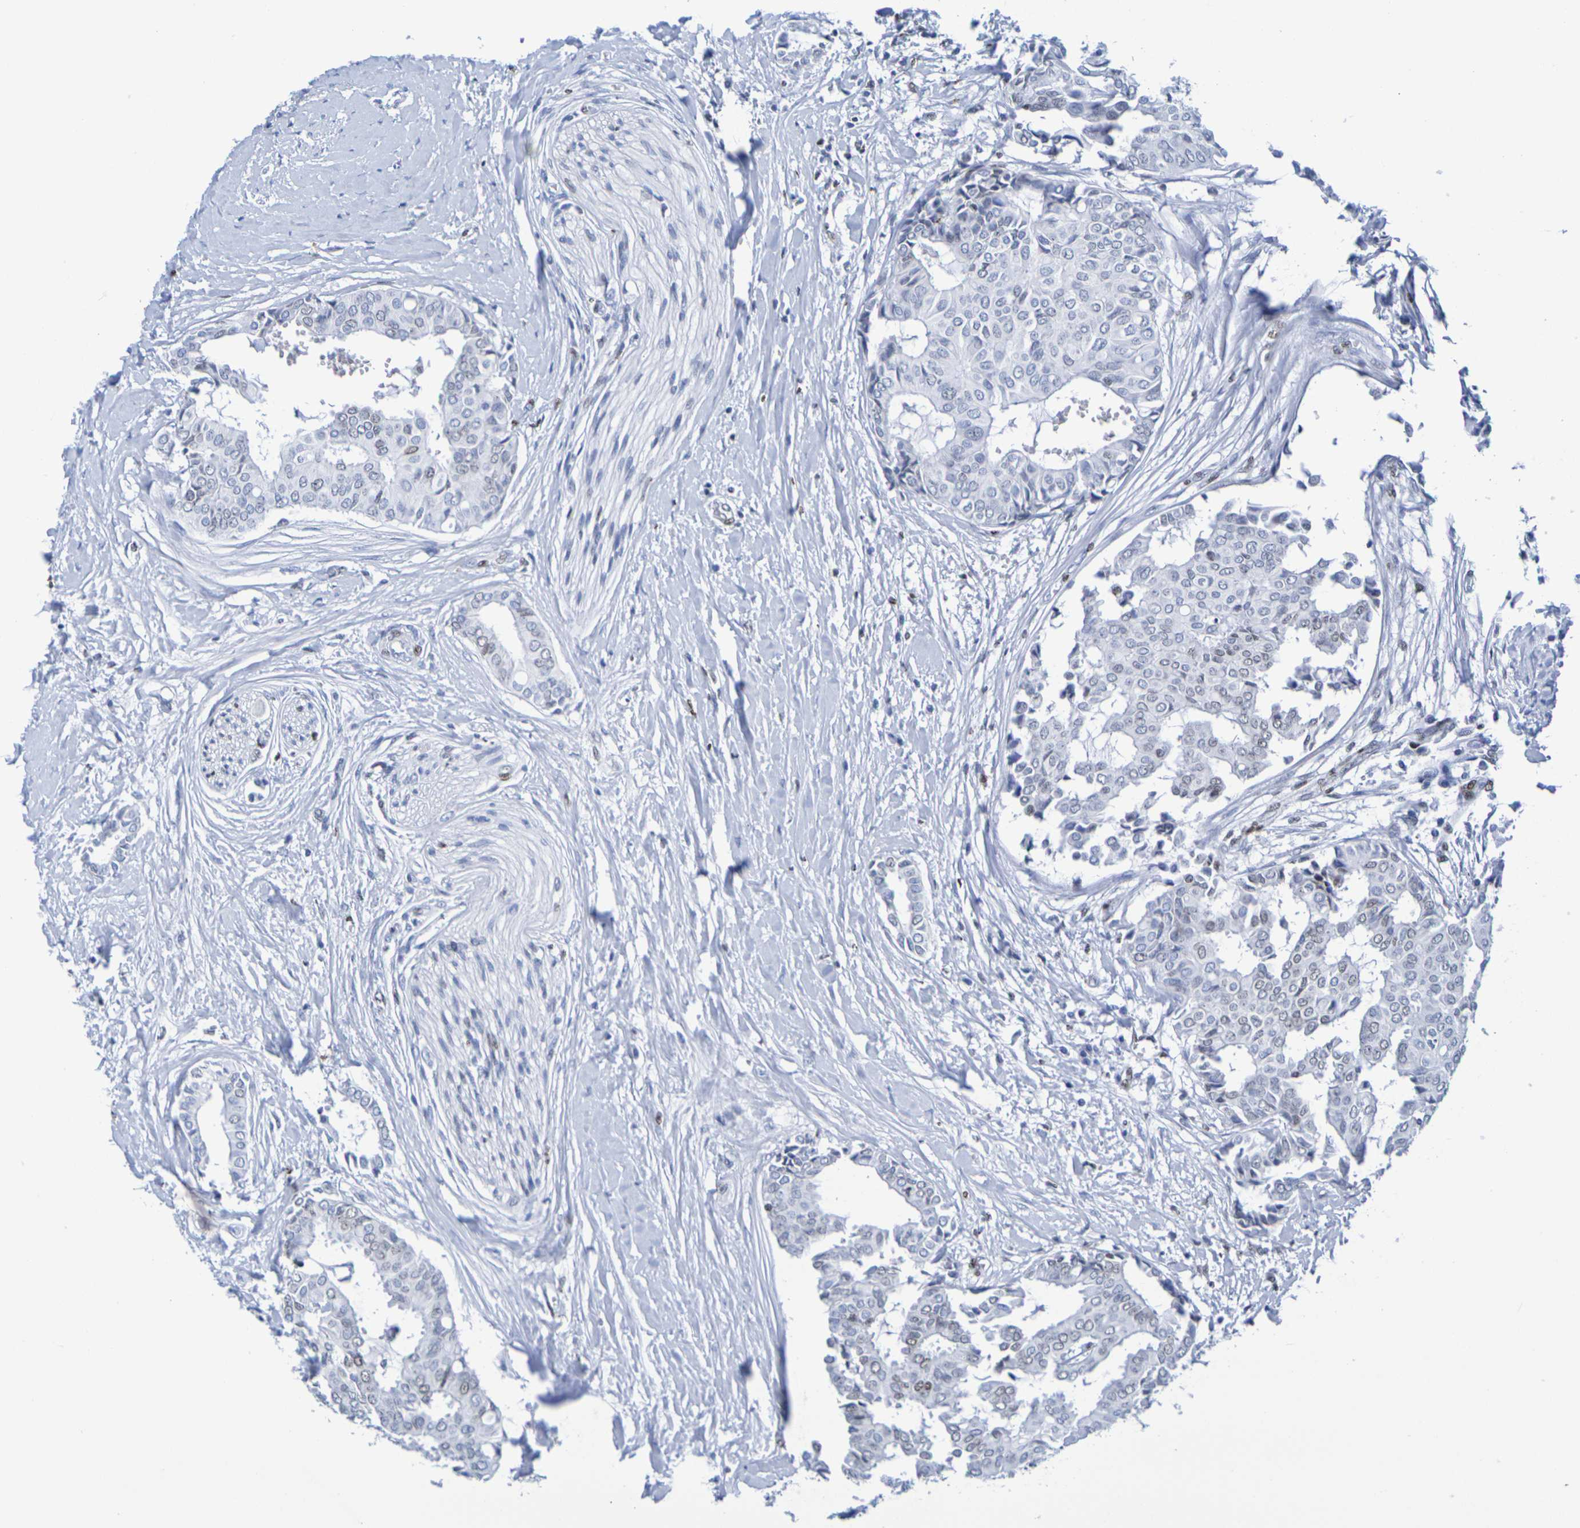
{"staining": {"intensity": "negative", "quantity": "none", "location": "none"}, "tissue": "head and neck cancer", "cell_type": "Tumor cells", "image_type": "cancer", "snomed": [{"axis": "morphology", "description": "Adenocarcinoma, NOS"}, {"axis": "topography", "description": "Salivary gland"}, {"axis": "topography", "description": "Head-Neck"}], "caption": "Tumor cells show no significant staining in adenocarcinoma (head and neck).", "gene": "H1-5", "patient": {"sex": "female", "age": 59}}